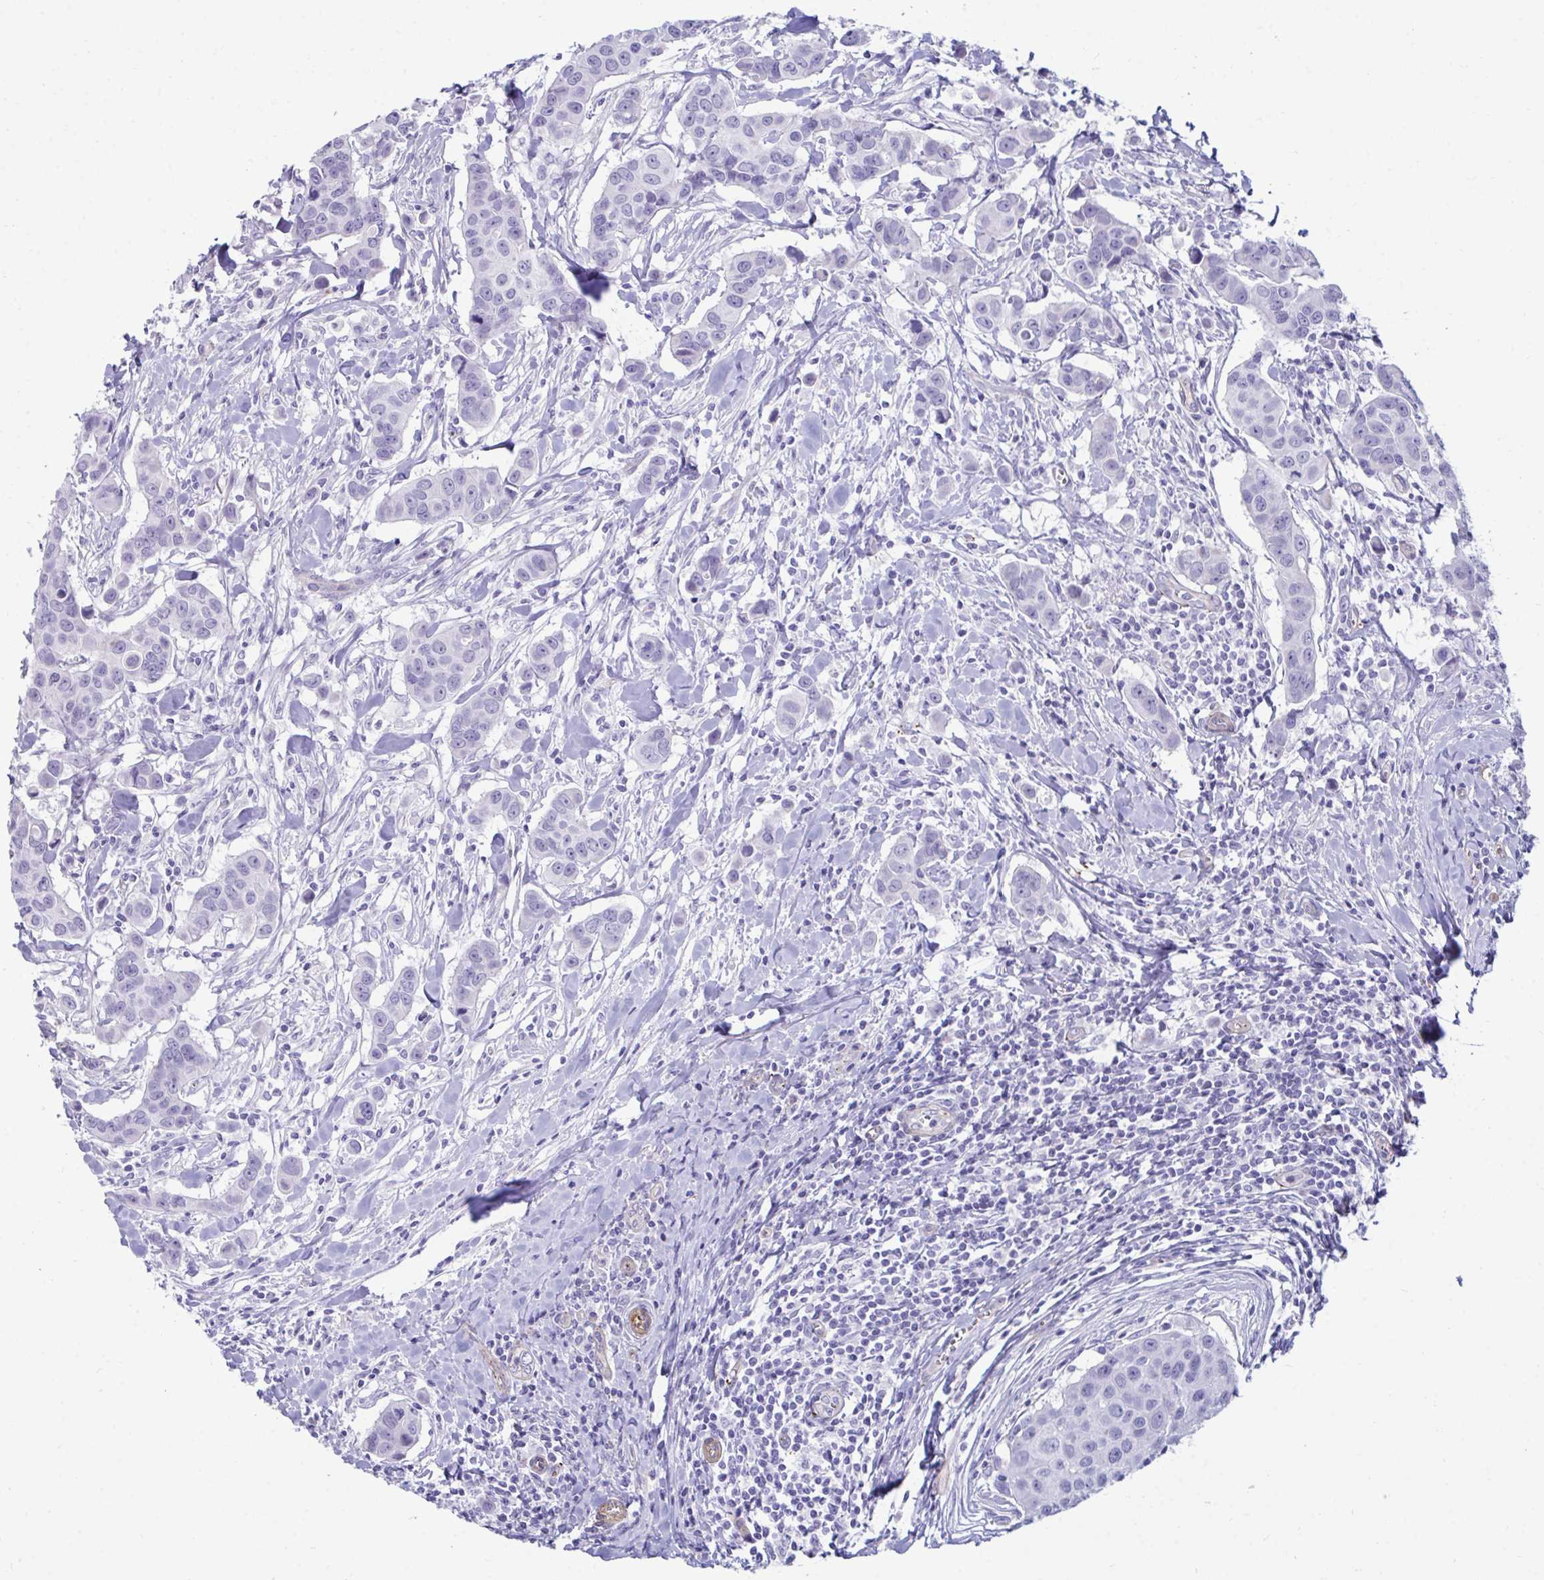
{"staining": {"intensity": "negative", "quantity": "none", "location": "none"}, "tissue": "breast cancer", "cell_type": "Tumor cells", "image_type": "cancer", "snomed": [{"axis": "morphology", "description": "Duct carcinoma"}, {"axis": "topography", "description": "Breast"}], "caption": "This is an immunohistochemistry histopathology image of breast cancer. There is no expression in tumor cells.", "gene": "UBL3", "patient": {"sex": "female", "age": 24}}